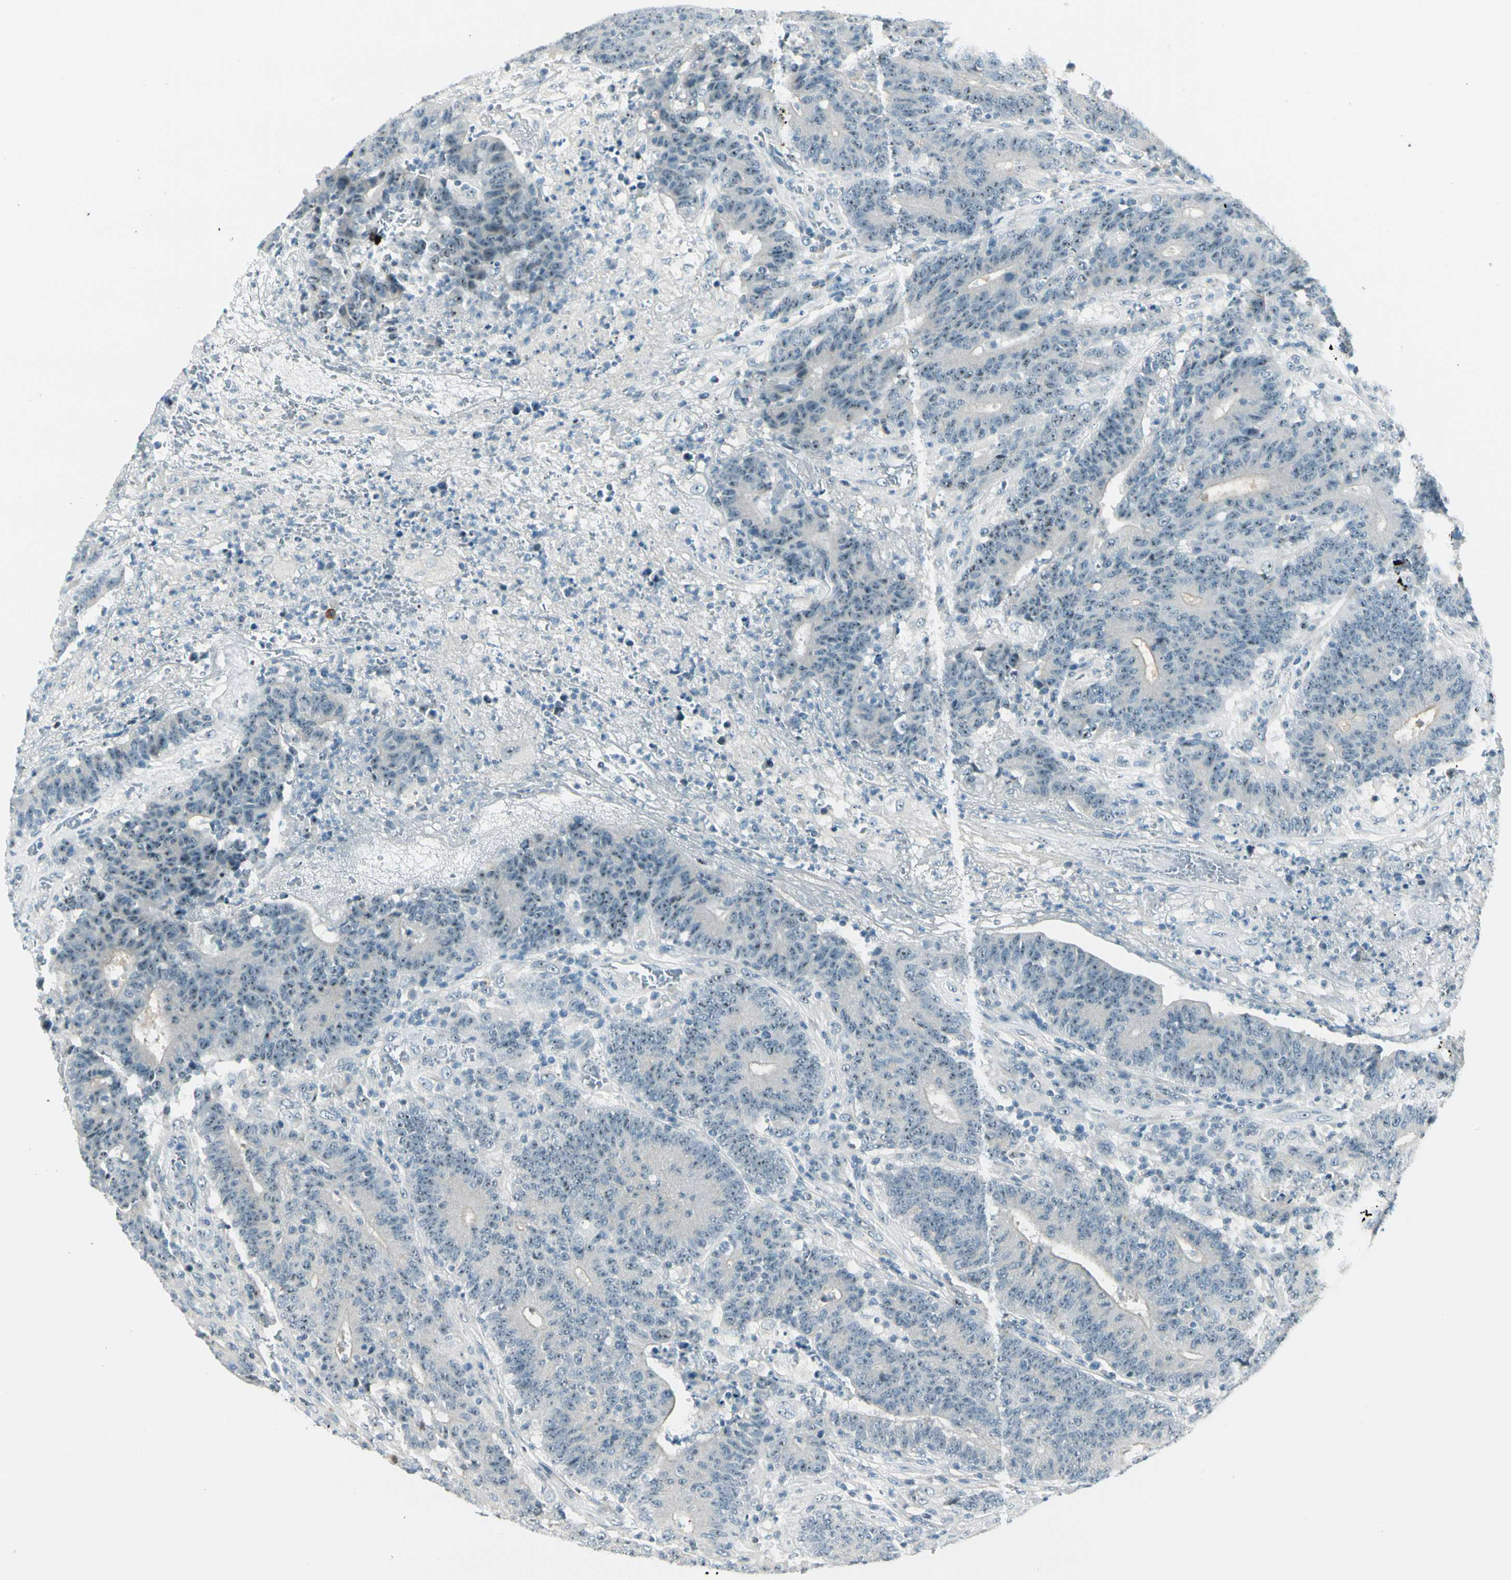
{"staining": {"intensity": "moderate", "quantity": "25%-75%", "location": "nuclear"}, "tissue": "colorectal cancer", "cell_type": "Tumor cells", "image_type": "cancer", "snomed": [{"axis": "morphology", "description": "Normal tissue, NOS"}, {"axis": "morphology", "description": "Adenocarcinoma, NOS"}, {"axis": "topography", "description": "Colon"}], "caption": "The image exhibits staining of colorectal cancer (adenocarcinoma), revealing moderate nuclear protein expression (brown color) within tumor cells.", "gene": "ZSCAN1", "patient": {"sex": "female", "age": 75}}